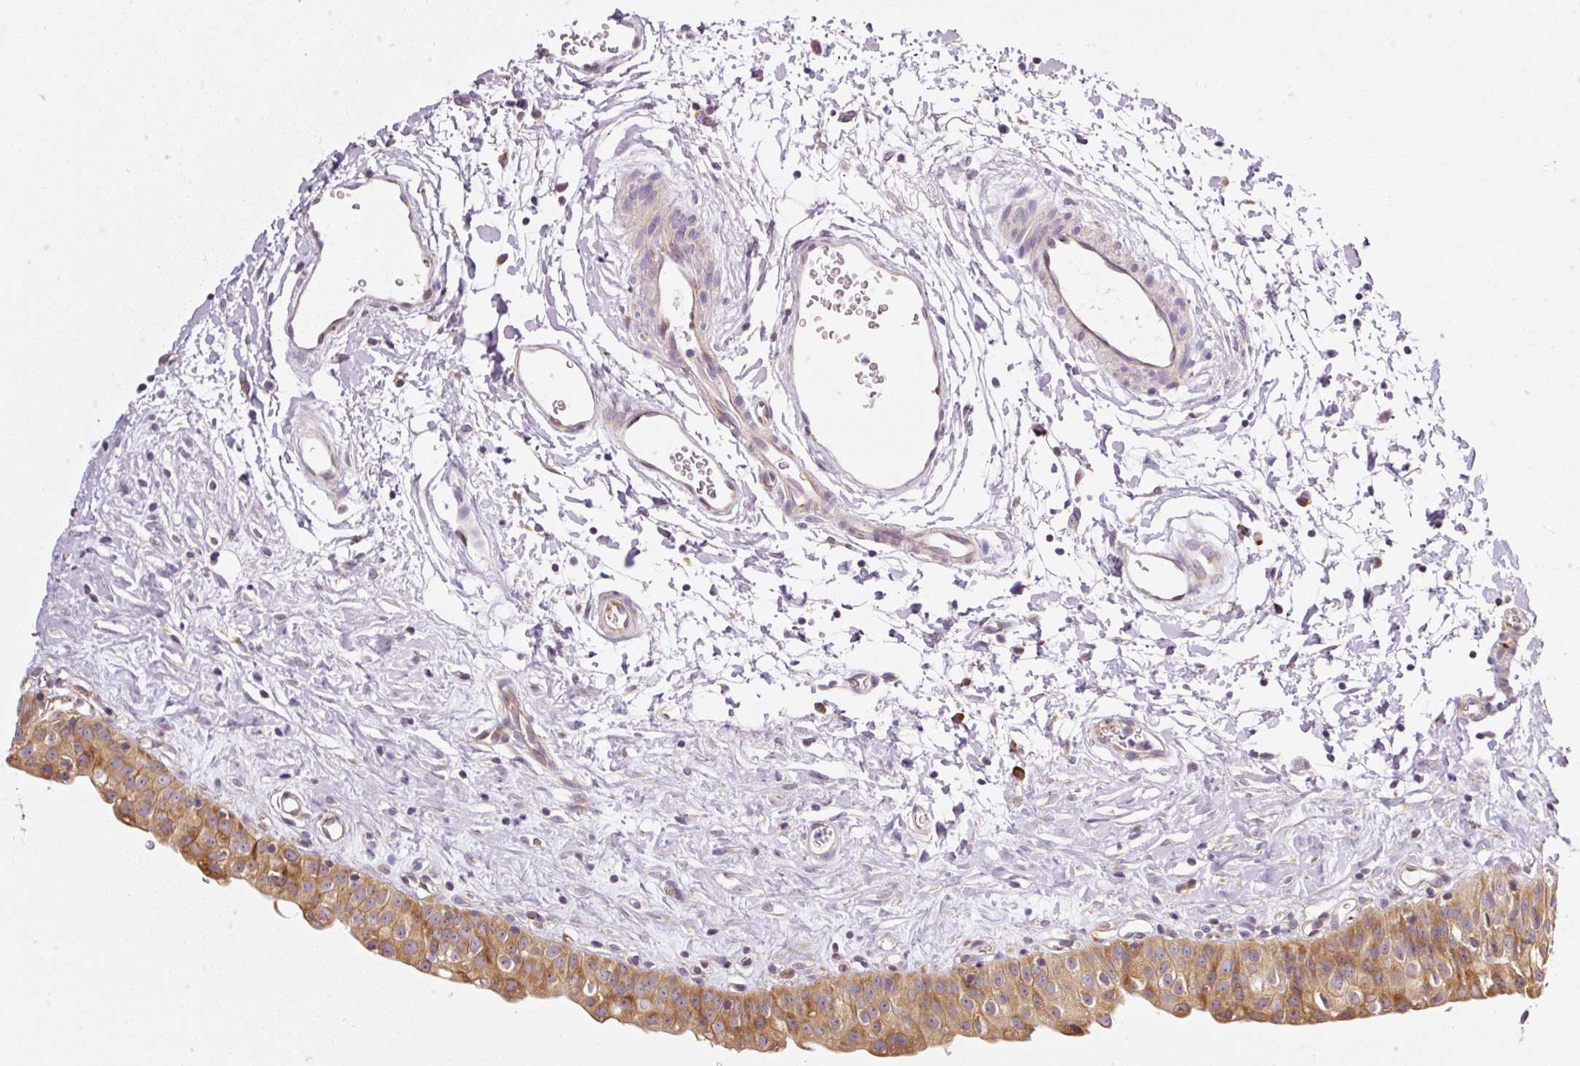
{"staining": {"intensity": "strong", "quantity": ">75%", "location": "cytoplasmic/membranous"}, "tissue": "urinary bladder", "cell_type": "Urothelial cells", "image_type": "normal", "snomed": [{"axis": "morphology", "description": "Normal tissue, NOS"}, {"axis": "topography", "description": "Urinary bladder"}], "caption": "Brown immunohistochemical staining in benign urinary bladder shows strong cytoplasmic/membranous staining in approximately >75% of urothelial cells.", "gene": "RPL10A", "patient": {"sex": "male", "age": 51}}